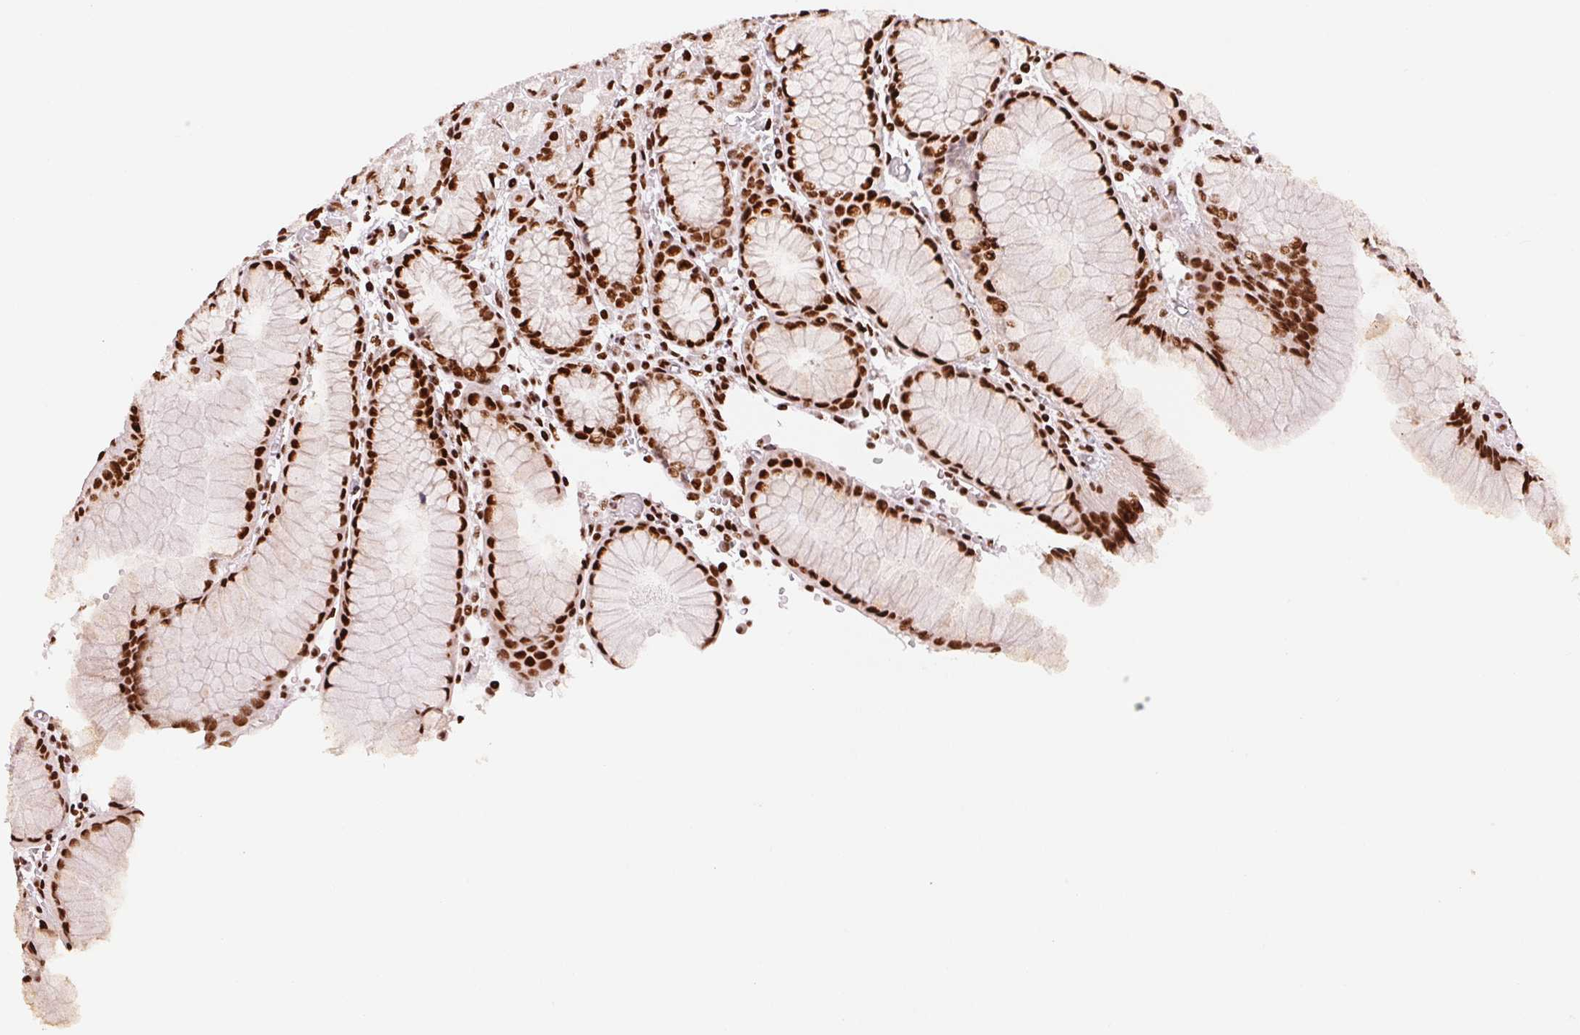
{"staining": {"intensity": "strong", "quantity": ">75%", "location": "nuclear"}, "tissue": "stomach", "cell_type": "Glandular cells", "image_type": "normal", "snomed": [{"axis": "morphology", "description": "Normal tissue, NOS"}, {"axis": "topography", "description": "Stomach"}], "caption": "Immunohistochemical staining of unremarkable human stomach displays >75% levels of strong nuclear protein expression in about >75% of glandular cells.", "gene": "NXF1", "patient": {"sex": "female", "age": 57}}